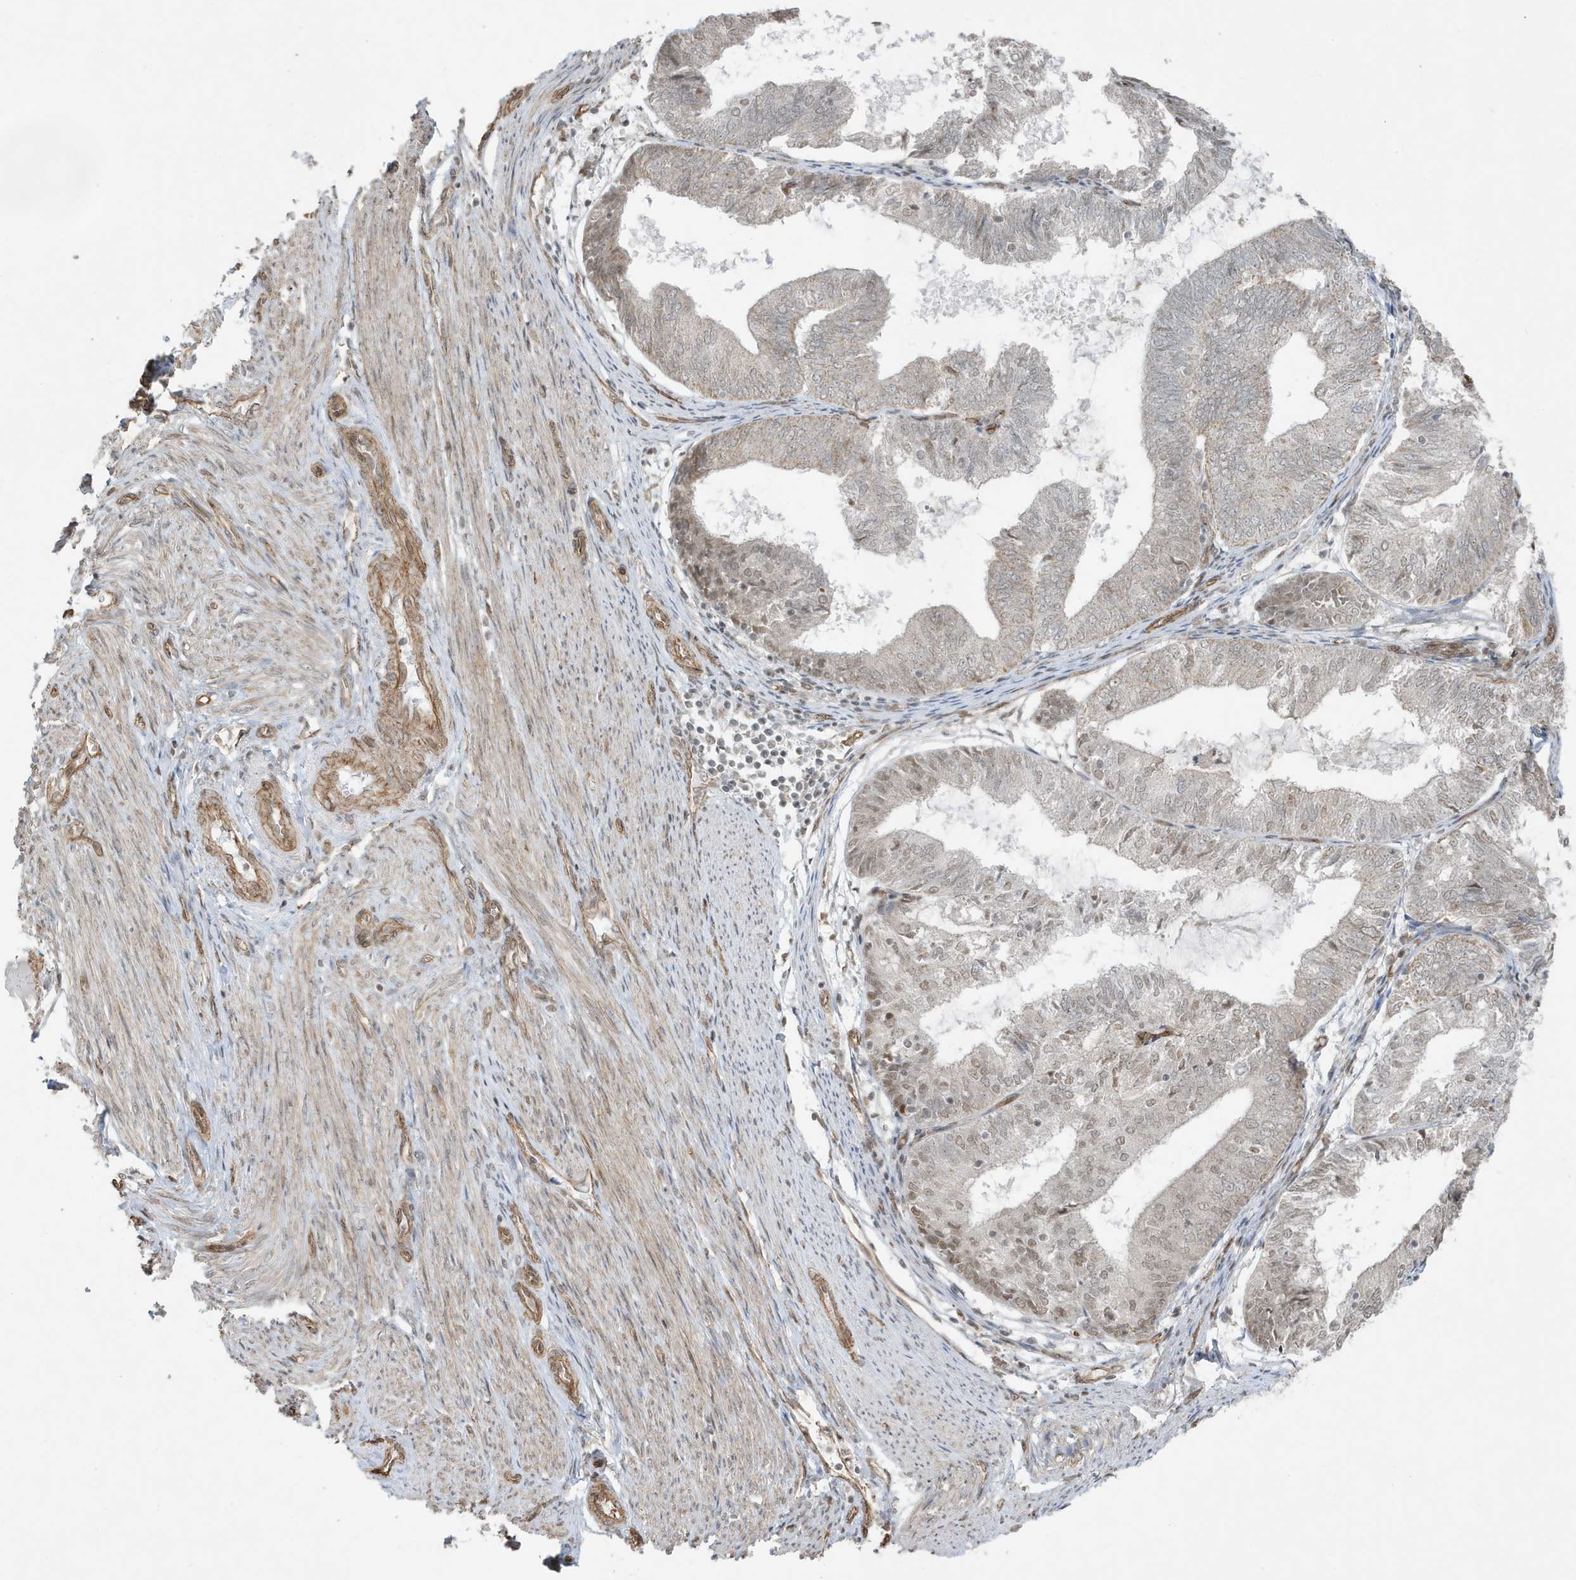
{"staining": {"intensity": "weak", "quantity": "<25%", "location": "nuclear"}, "tissue": "endometrial cancer", "cell_type": "Tumor cells", "image_type": "cancer", "snomed": [{"axis": "morphology", "description": "Adenocarcinoma, NOS"}, {"axis": "topography", "description": "Endometrium"}], "caption": "This is a image of IHC staining of endometrial adenocarcinoma, which shows no expression in tumor cells.", "gene": "CHCHD4", "patient": {"sex": "female", "age": 81}}